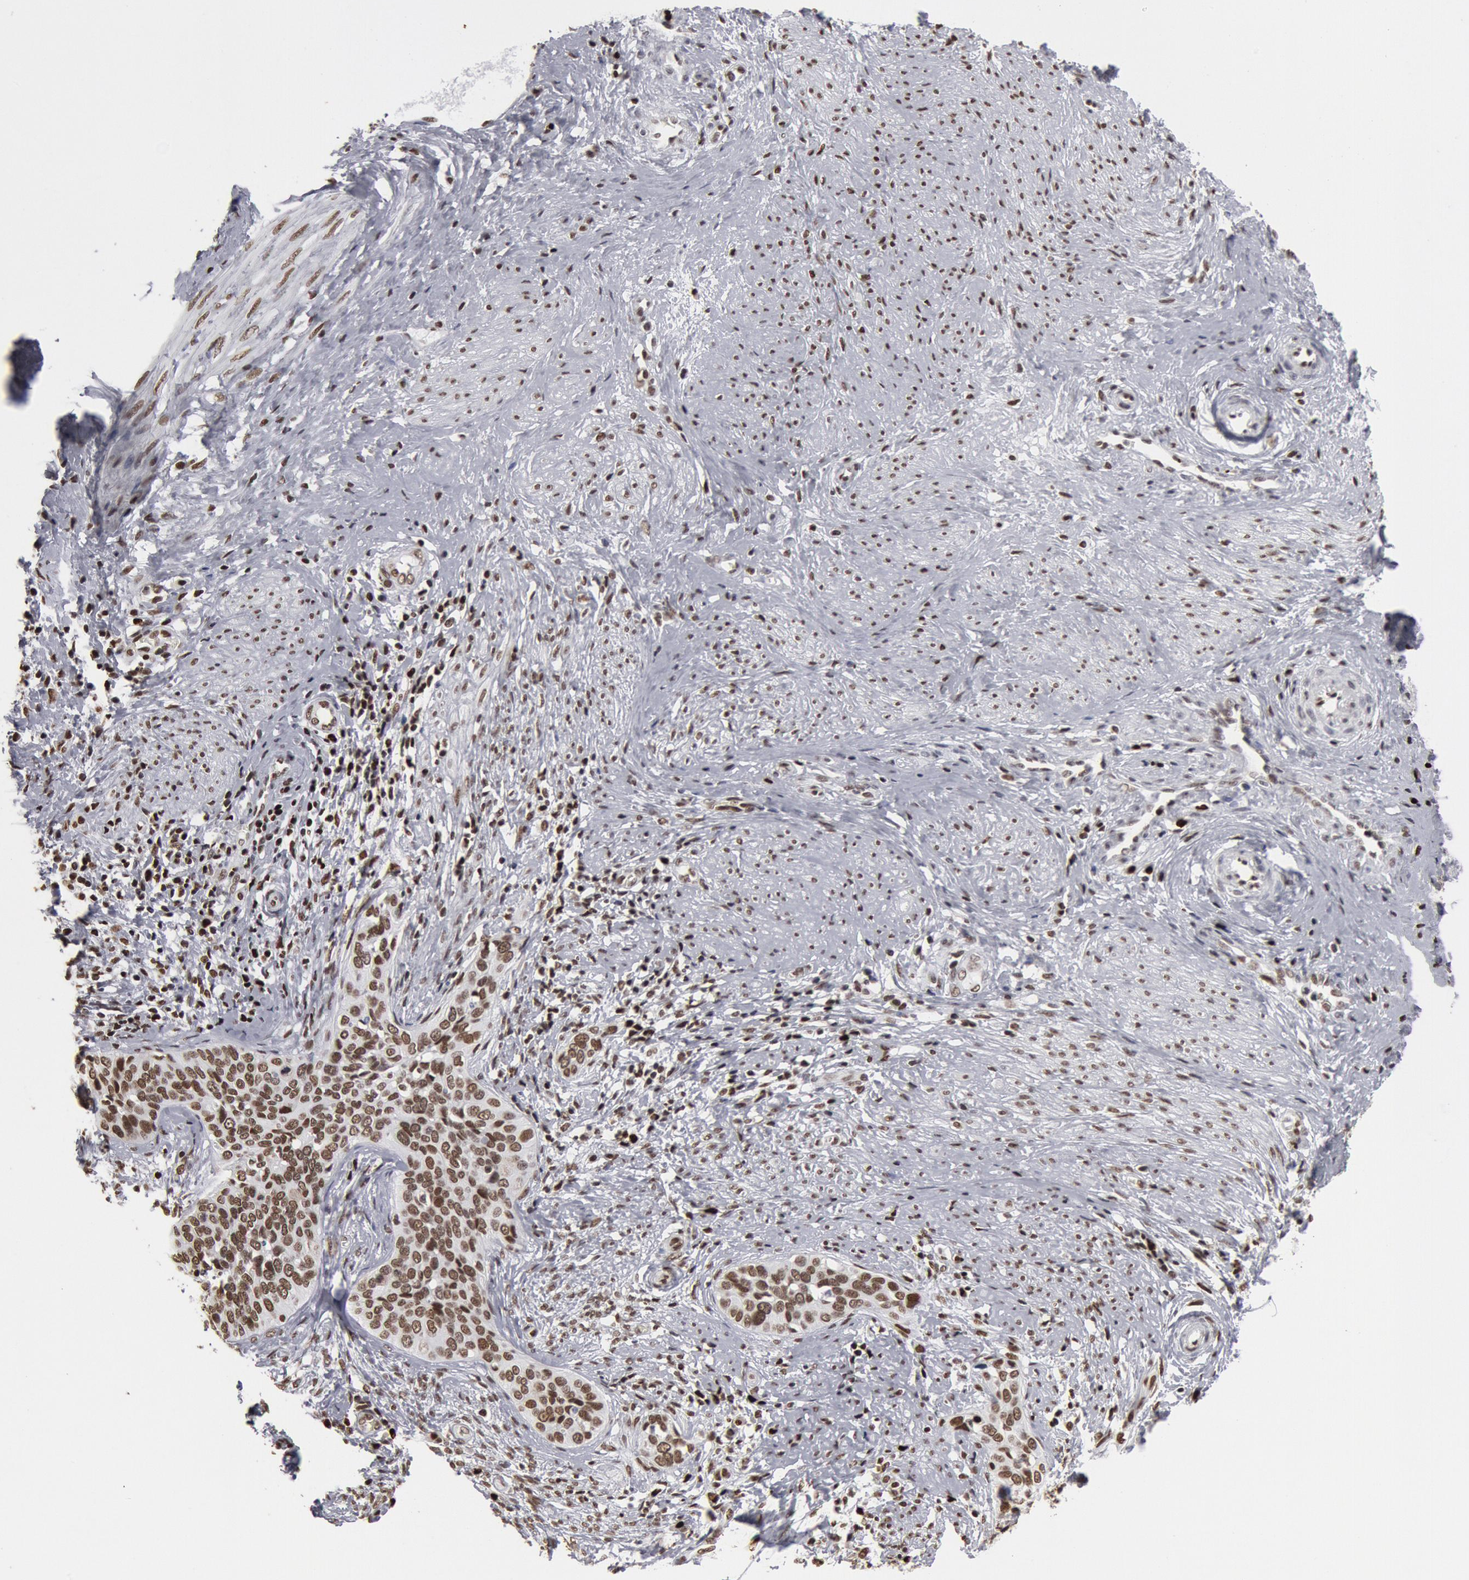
{"staining": {"intensity": "strong", "quantity": ">75%", "location": "nuclear"}, "tissue": "cervical cancer", "cell_type": "Tumor cells", "image_type": "cancer", "snomed": [{"axis": "morphology", "description": "Squamous cell carcinoma, NOS"}, {"axis": "topography", "description": "Cervix"}], "caption": "The image reveals a brown stain indicating the presence of a protein in the nuclear of tumor cells in cervical cancer.", "gene": "SUB1", "patient": {"sex": "female", "age": 31}}